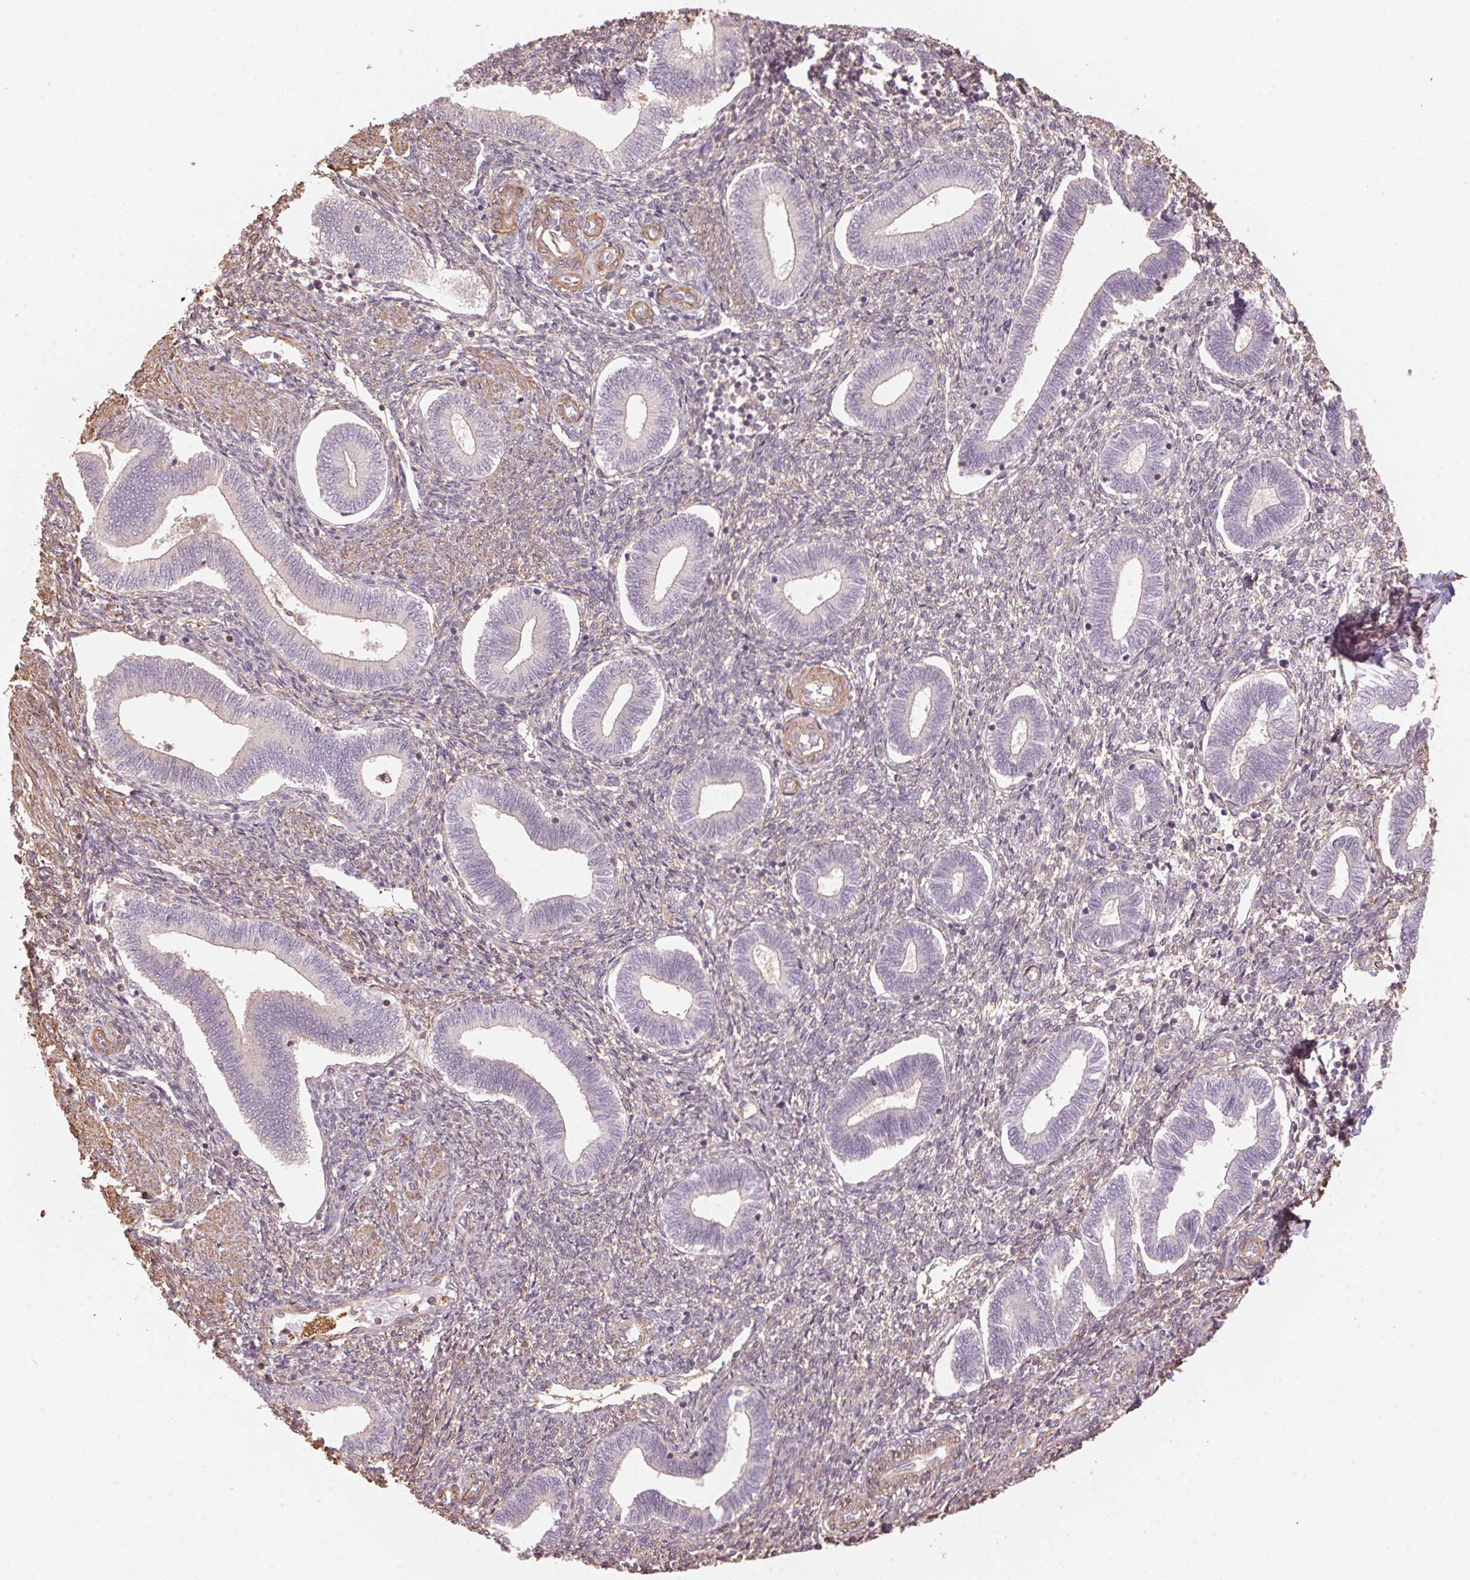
{"staining": {"intensity": "negative", "quantity": "none", "location": "none"}, "tissue": "endometrium", "cell_type": "Cells in endometrial stroma", "image_type": "normal", "snomed": [{"axis": "morphology", "description": "Normal tissue, NOS"}, {"axis": "topography", "description": "Endometrium"}], "caption": "IHC micrograph of unremarkable human endometrium stained for a protein (brown), which exhibits no expression in cells in endometrial stroma. (DAB immunohistochemistry visualized using brightfield microscopy, high magnification).", "gene": "QDPR", "patient": {"sex": "female", "age": 42}}